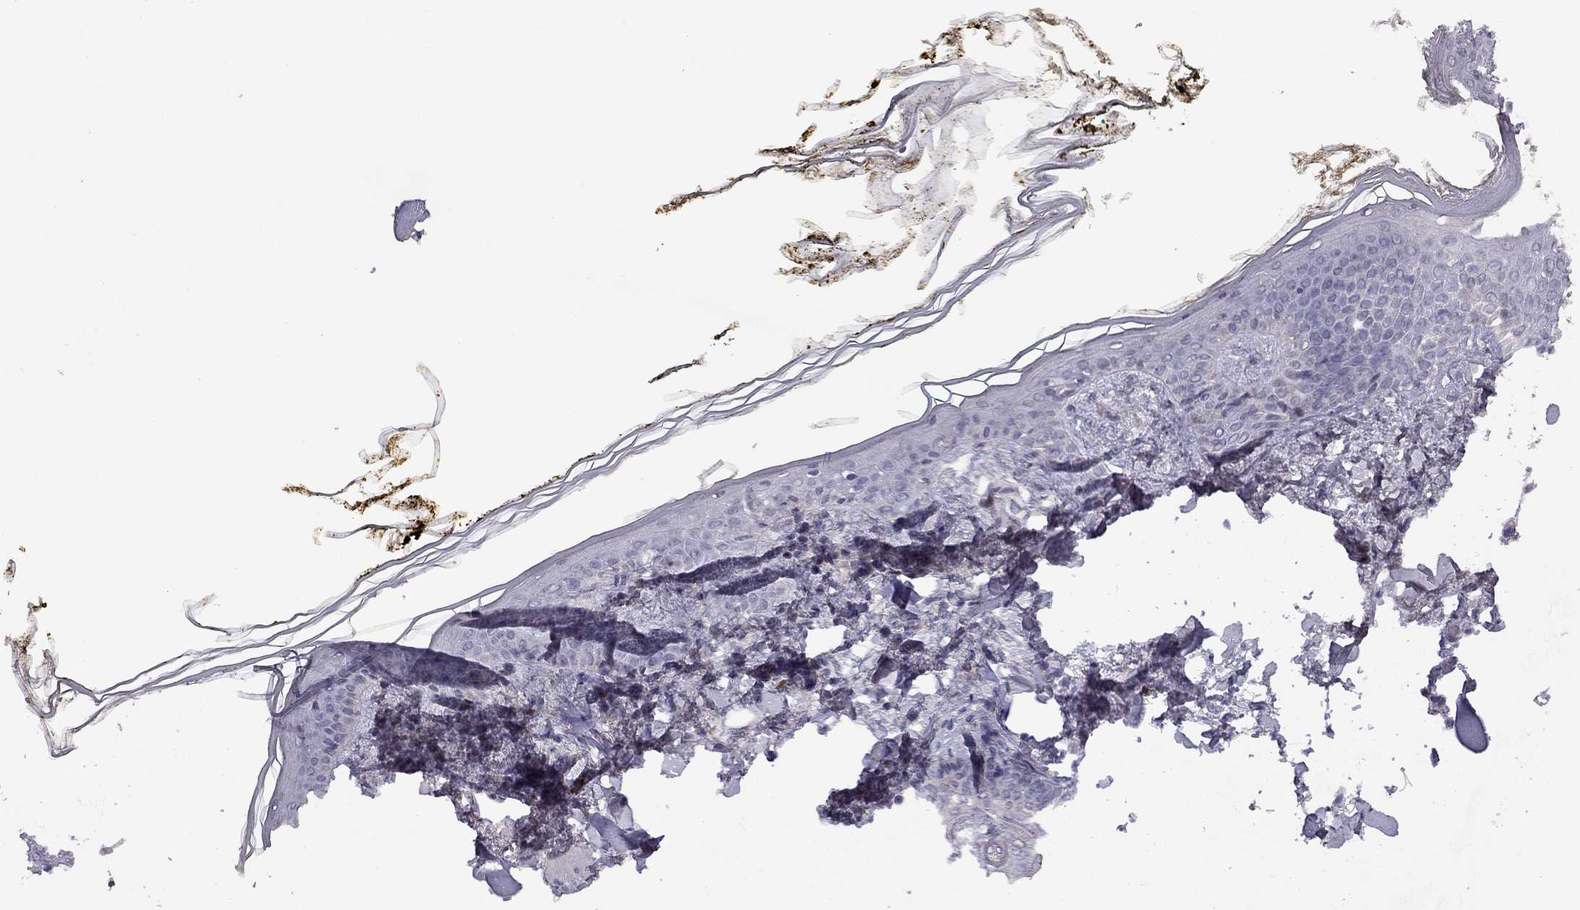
{"staining": {"intensity": "negative", "quantity": "none", "location": "none"}, "tissue": "skin", "cell_type": "Fibroblasts", "image_type": "normal", "snomed": [{"axis": "morphology", "description": "Normal tissue, NOS"}, {"axis": "topography", "description": "Skin"}], "caption": "There is no significant expression in fibroblasts of skin. The staining was performed using DAB to visualize the protein expression in brown, while the nuclei were stained in blue with hematoxylin (Magnification: 20x).", "gene": "ESR2", "patient": {"sex": "female", "age": 34}}